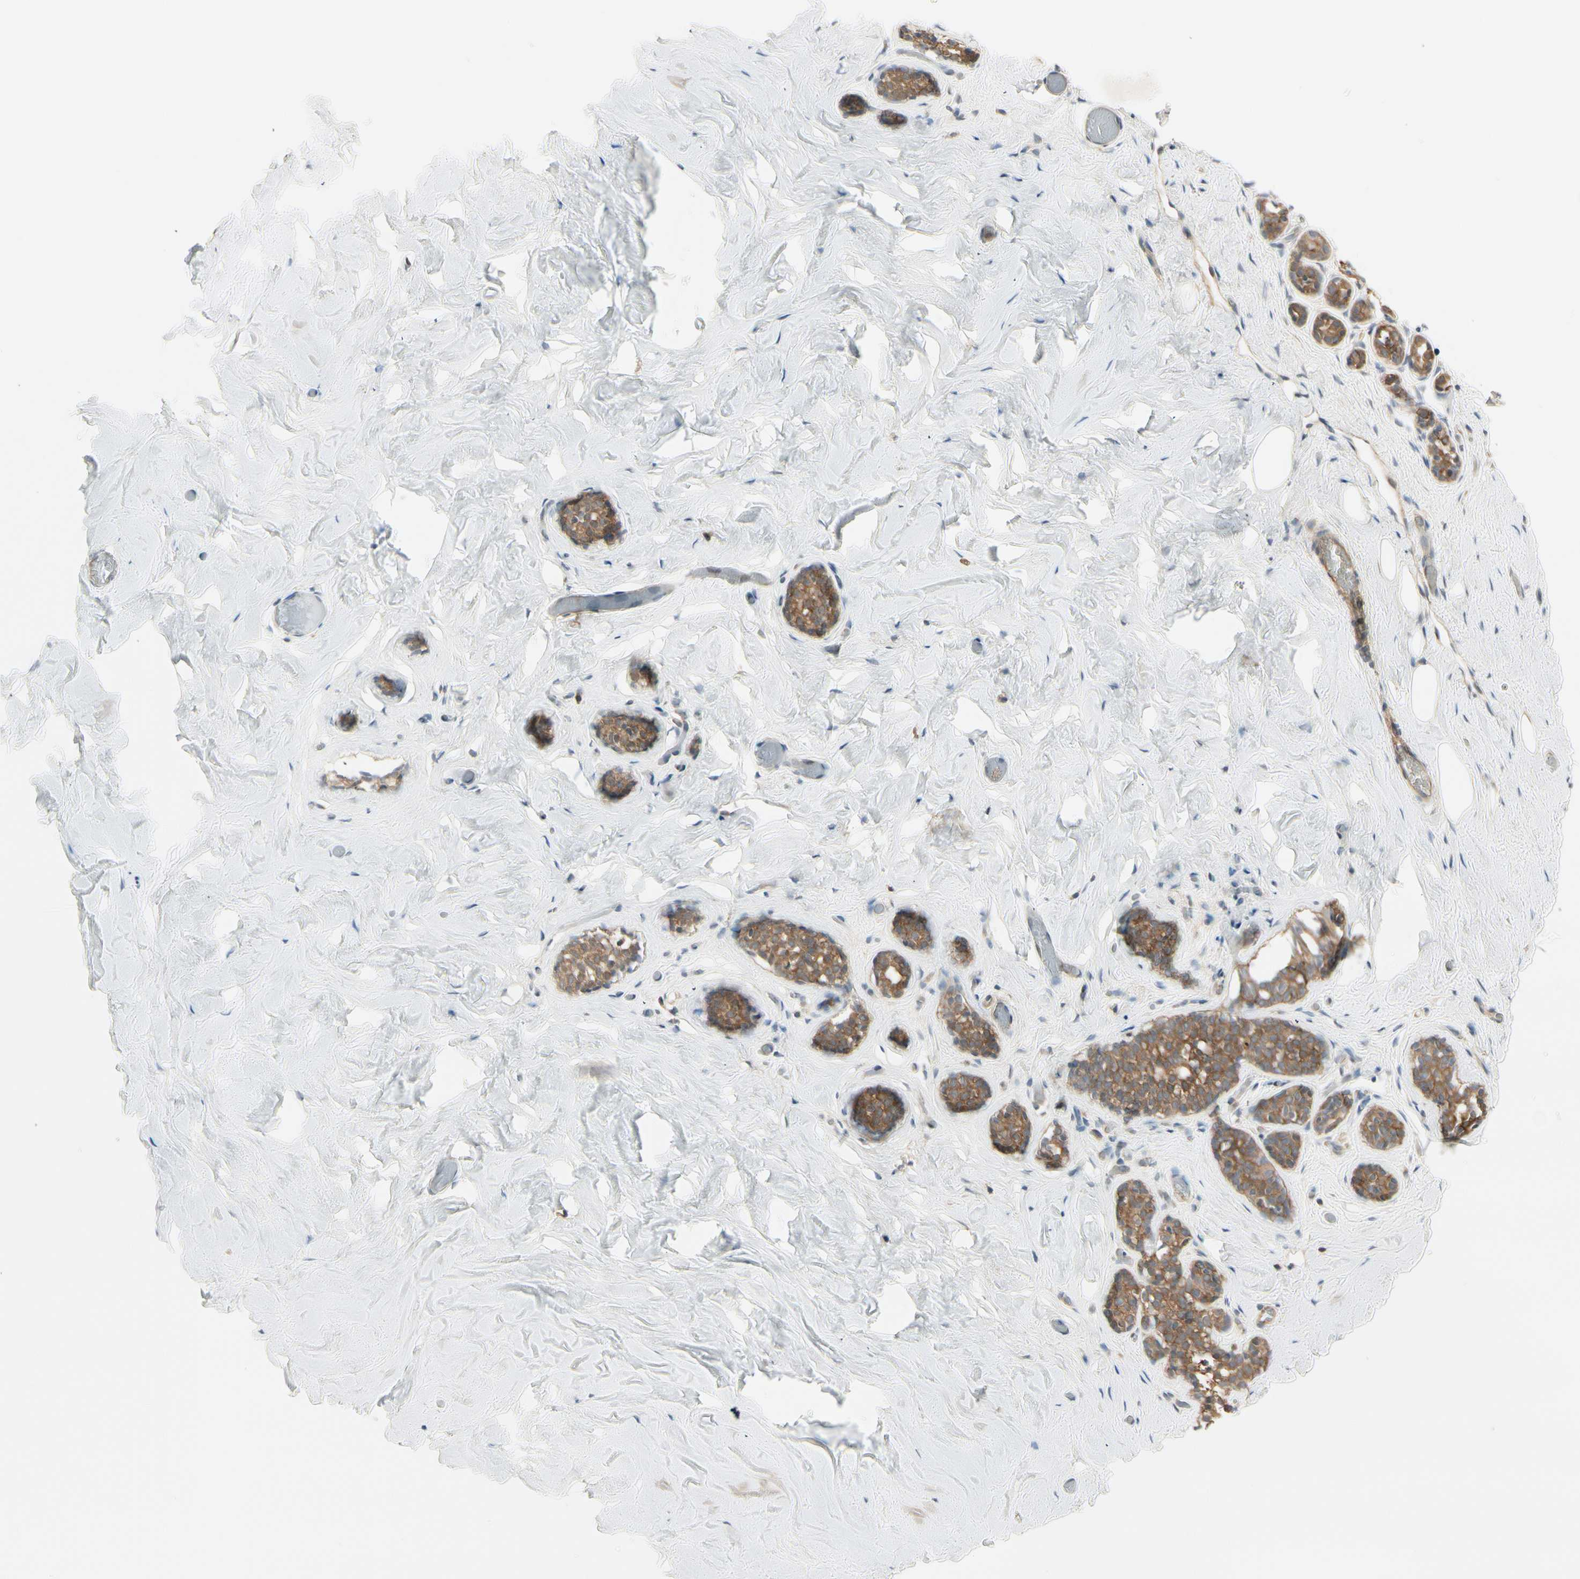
{"staining": {"intensity": "moderate", "quantity": ">75%", "location": "cytoplasmic/membranous"}, "tissue": "breast", "cell_type": "Glandular cells", "image_type": "normal", "snomed": [{"axis": "morphology", "description": "Normal tissue, NOS"}, {"axis": "topography", "description": "Breast"}], "caption": "IHC staining of unremarkable breast, which reveals medium levels of moderate cytoplasmic/membranous expression in about >75% of glandular cells indicating moderate cytoplasmic/membranous protein staining. The staining was performed using DAB (brown) for protein detection and nuclei were counterstained in hematoxylin (blue).", "gene": "OXSR1", "patient": {"sex": "female", "age": 75}}